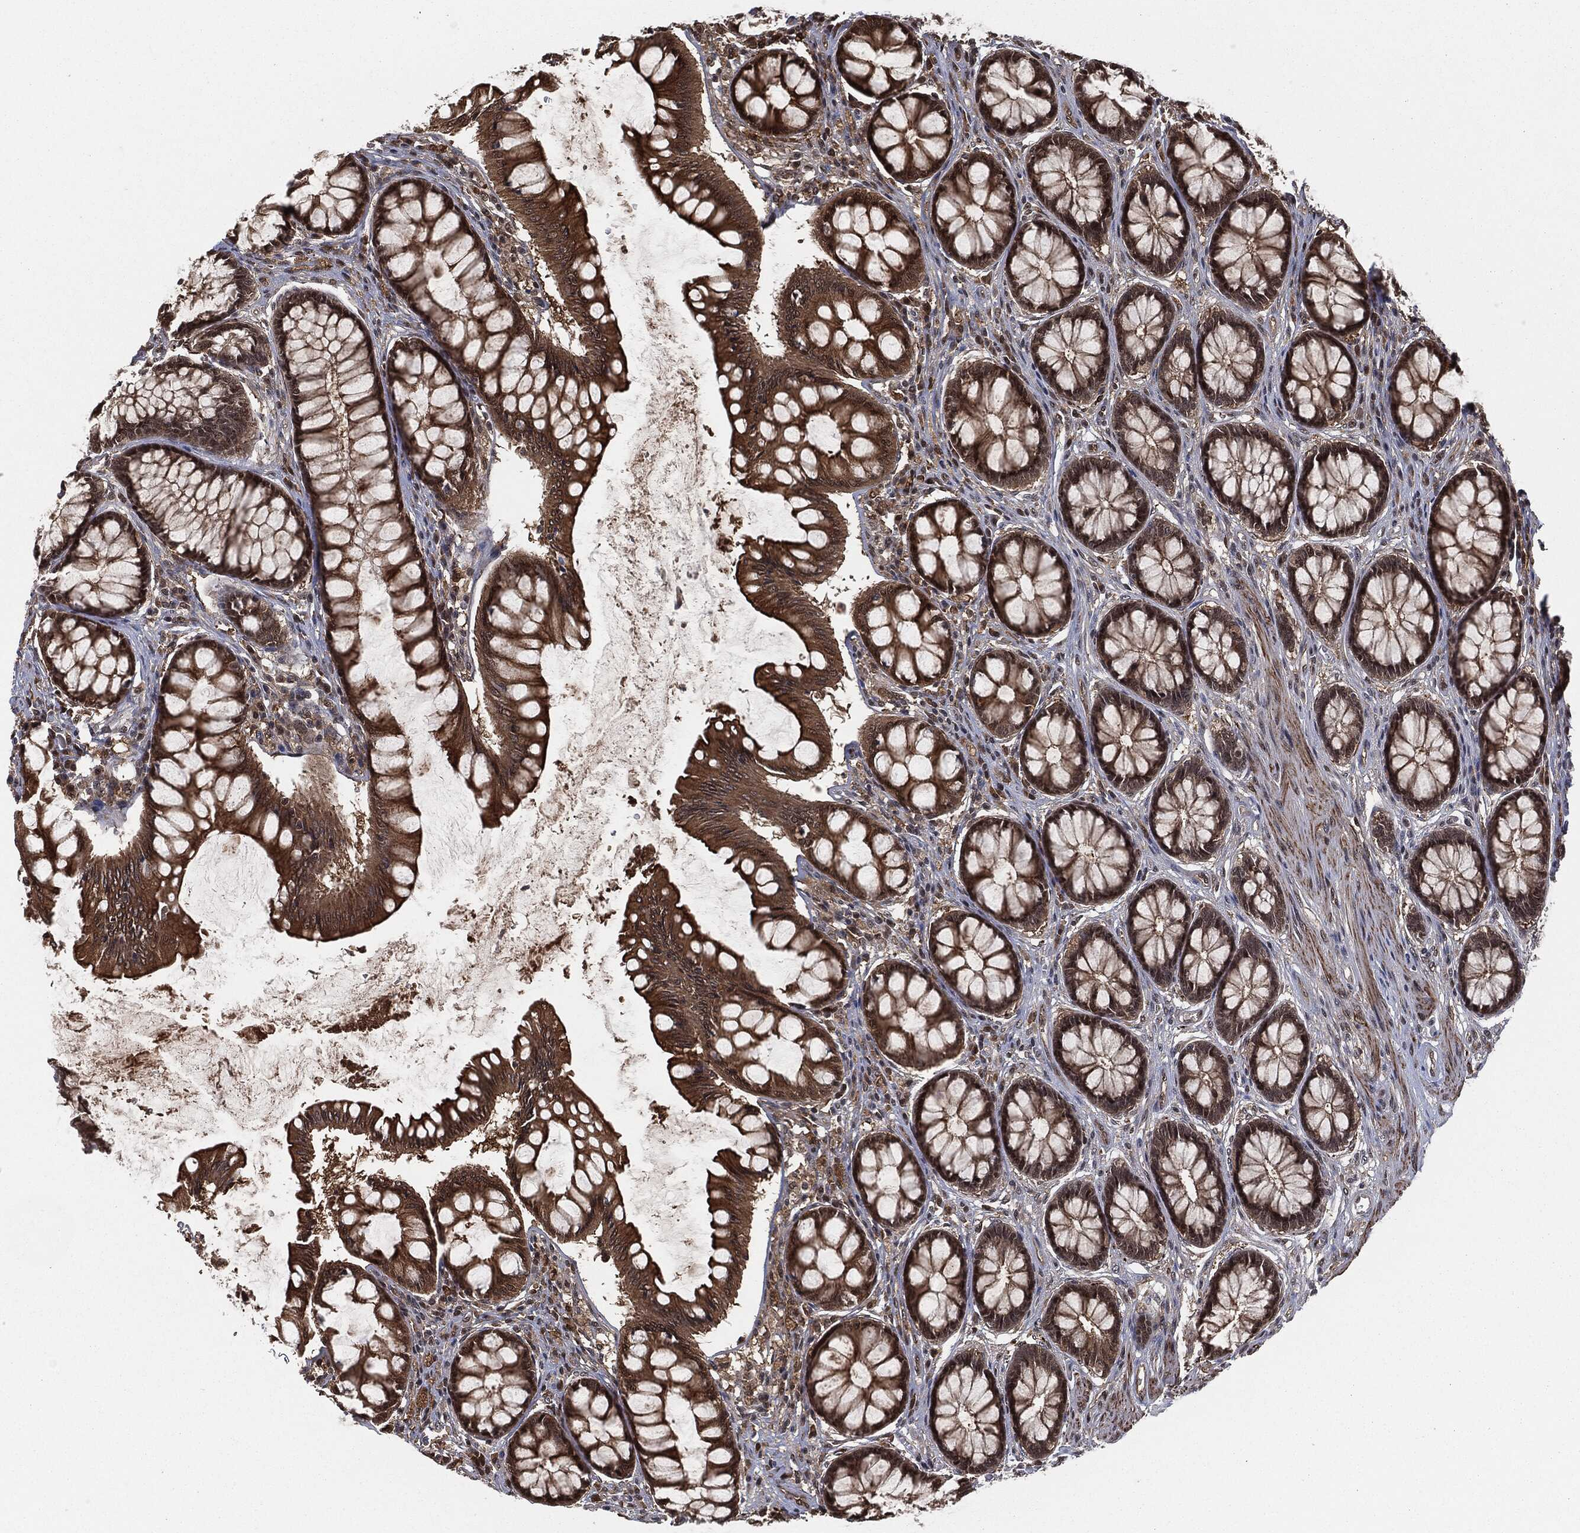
{"staining": {"intensity": "negative", "quantity": "none", "location": "none"}, "tissue": "colon", "cell_type": "Endothelial cells", "image_type": "normal", "snomed": [{"axis": "morphology", "description": "Normal tissue, NOS"}, {"axis": "topography", "description": "Colon"}], "caption": "The micrograph demonstrates no staining of endothelial cells in unremarkable colon.", "gene": "CAPRIN2", "patient": {"sex": "female", "age": 65}}